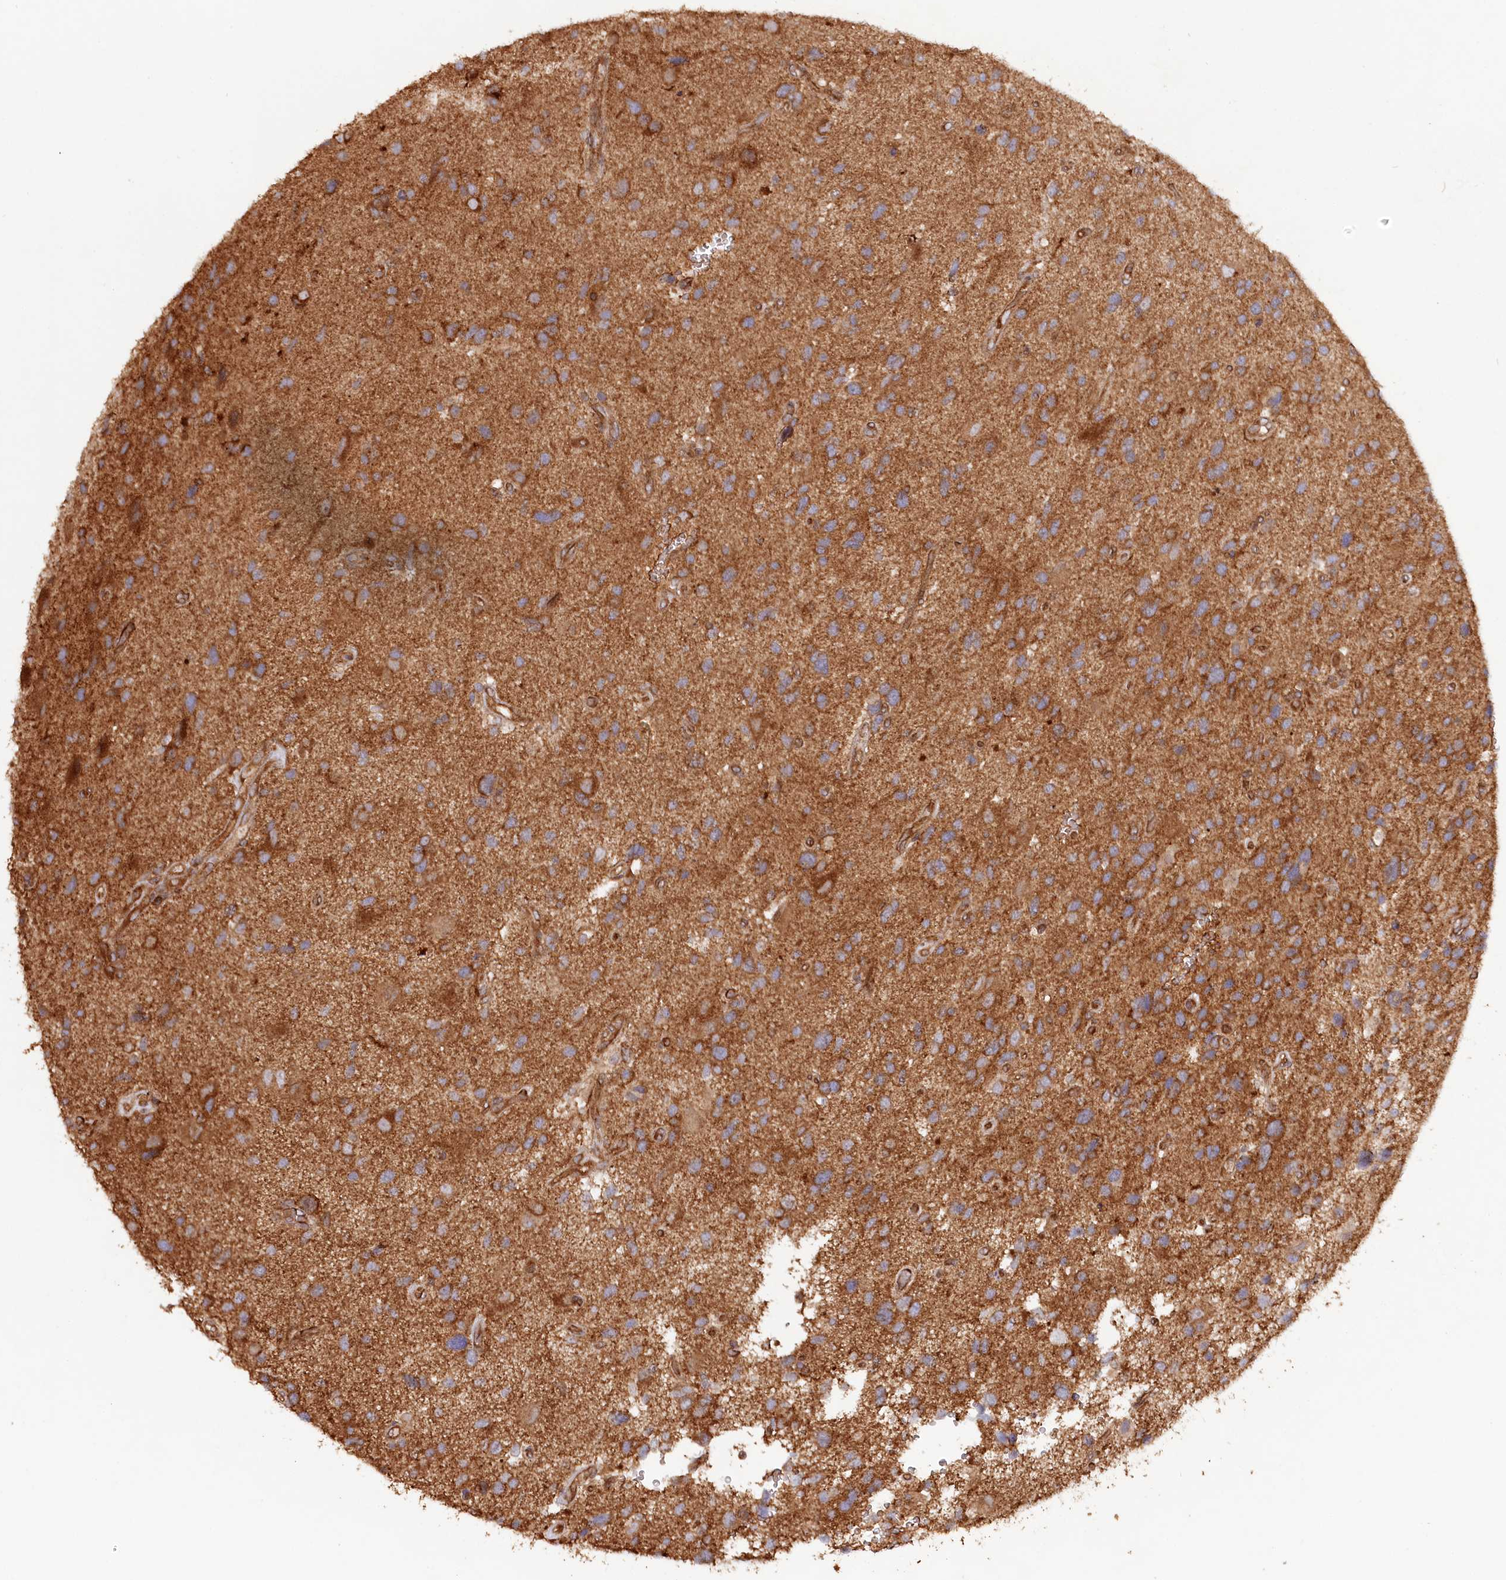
{"staining": {"intensity": "moderate", "quantity": ">75%", "location": "cytoplasmic/membranous"}, "tissue": "glioma", "cell_type": "Tumor cells", "image_type": "cancer", "snomed": [{"axis": "morphology", "description": "Glioma, malignant, High grade"}, {"axis": "topography", "description": "Brain"}], "caption": "A medium amount of moderate cytoplasmic/membranous staining is seen in about >75% of tumor cells in glioma tissue.", "gene": "PAIP2", "patient": {"sex": "male", "age": 33}}